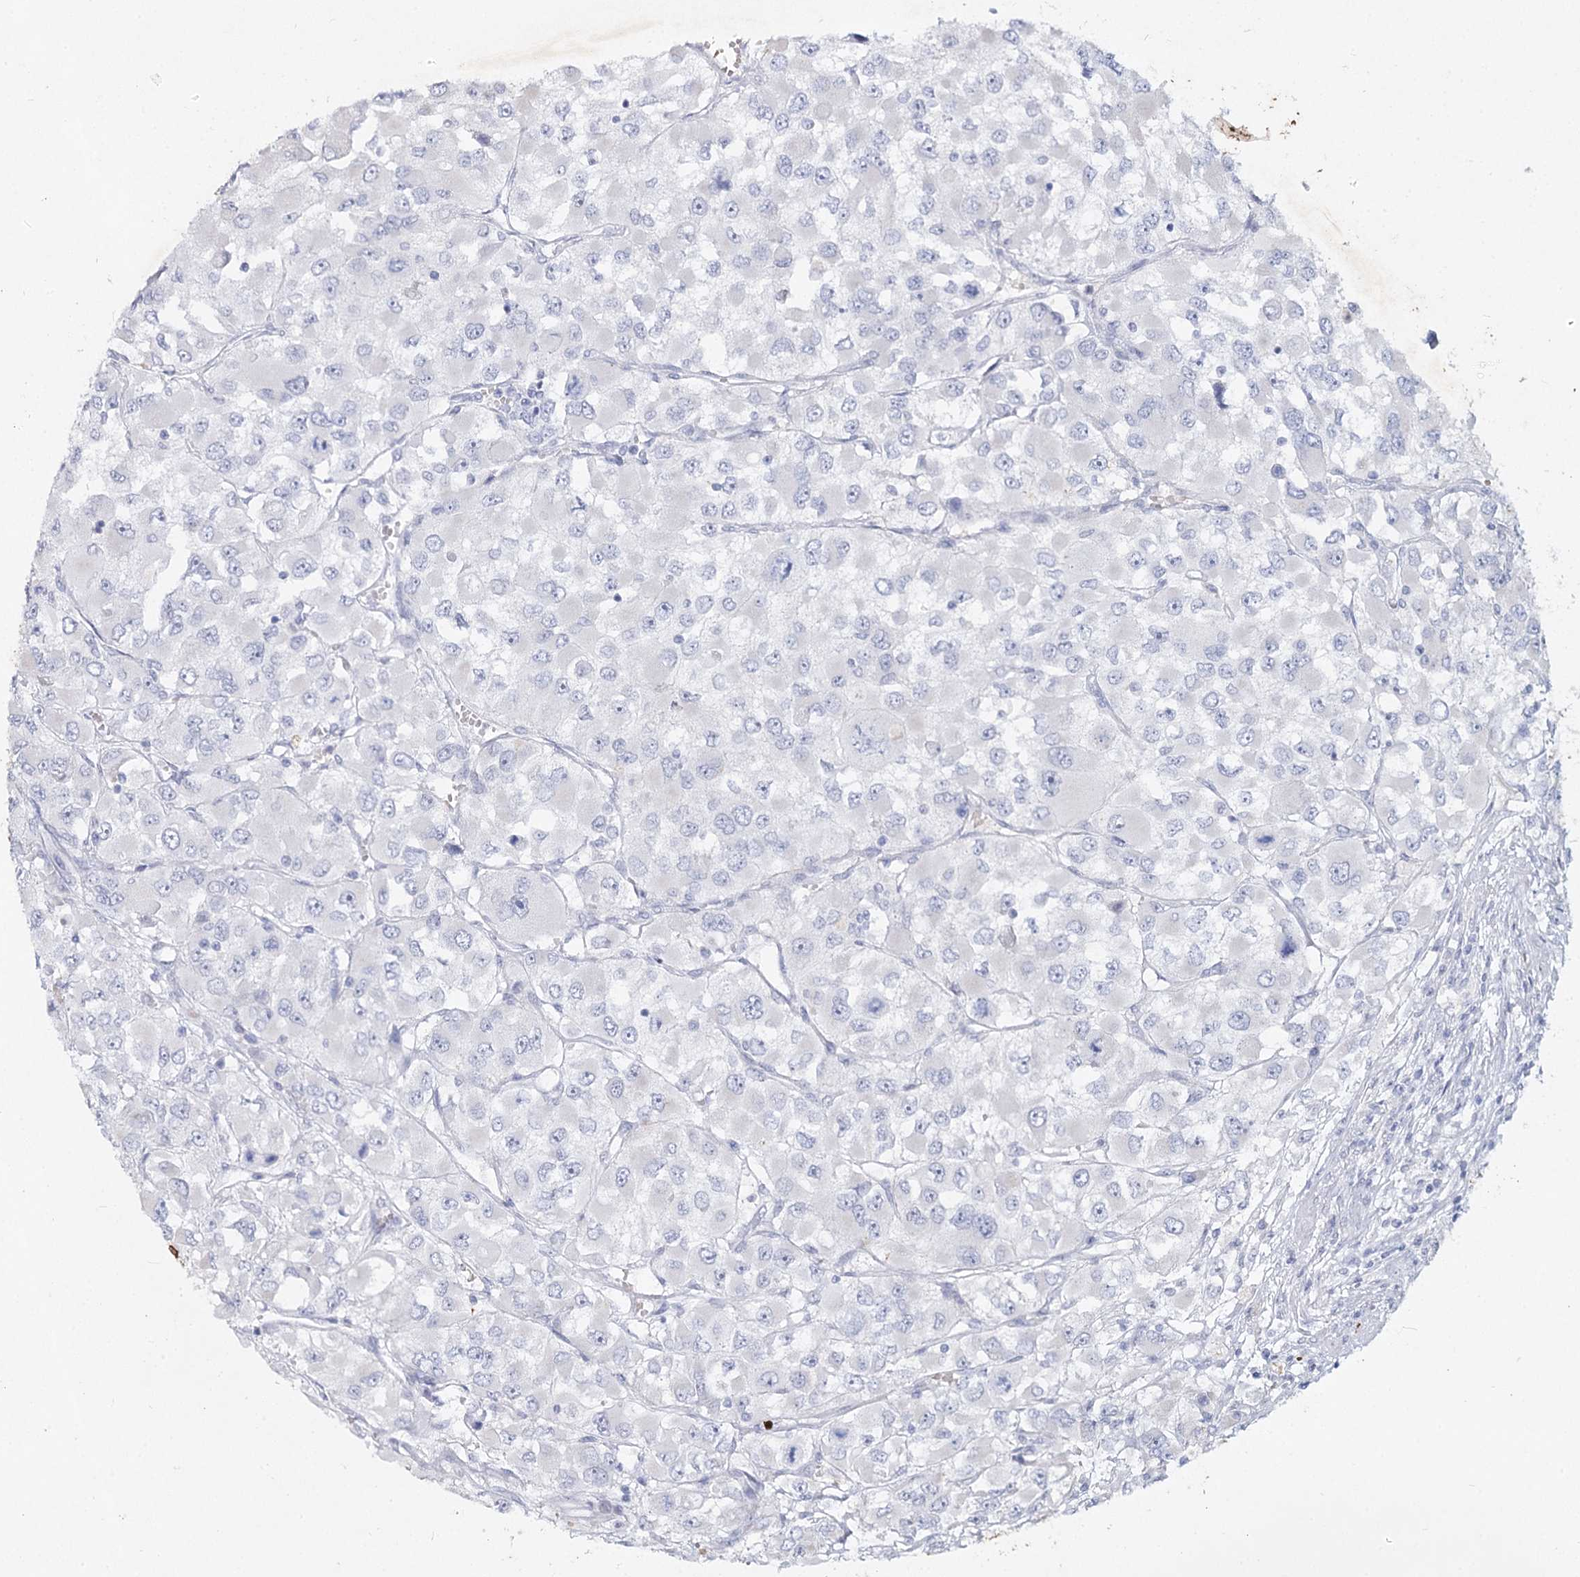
{"staining": {"intensity": "negative", "quantity": "none", "location": "none"}, "tissue": "renal cancer", "cell_type": "Tumor cells", "image_type": "cancer", "snomed": [{"axis": "morphology", "description": "Adenocarcinoma, NOS"}, {"axis": "topography", "description": "Kidney"}], "caption": "The photomicrograph exhibits no staining of tumor cells in renal adenocarcinoma.", "gene": "CCDC73", "patient": {"sex": "female", "age": 52}}